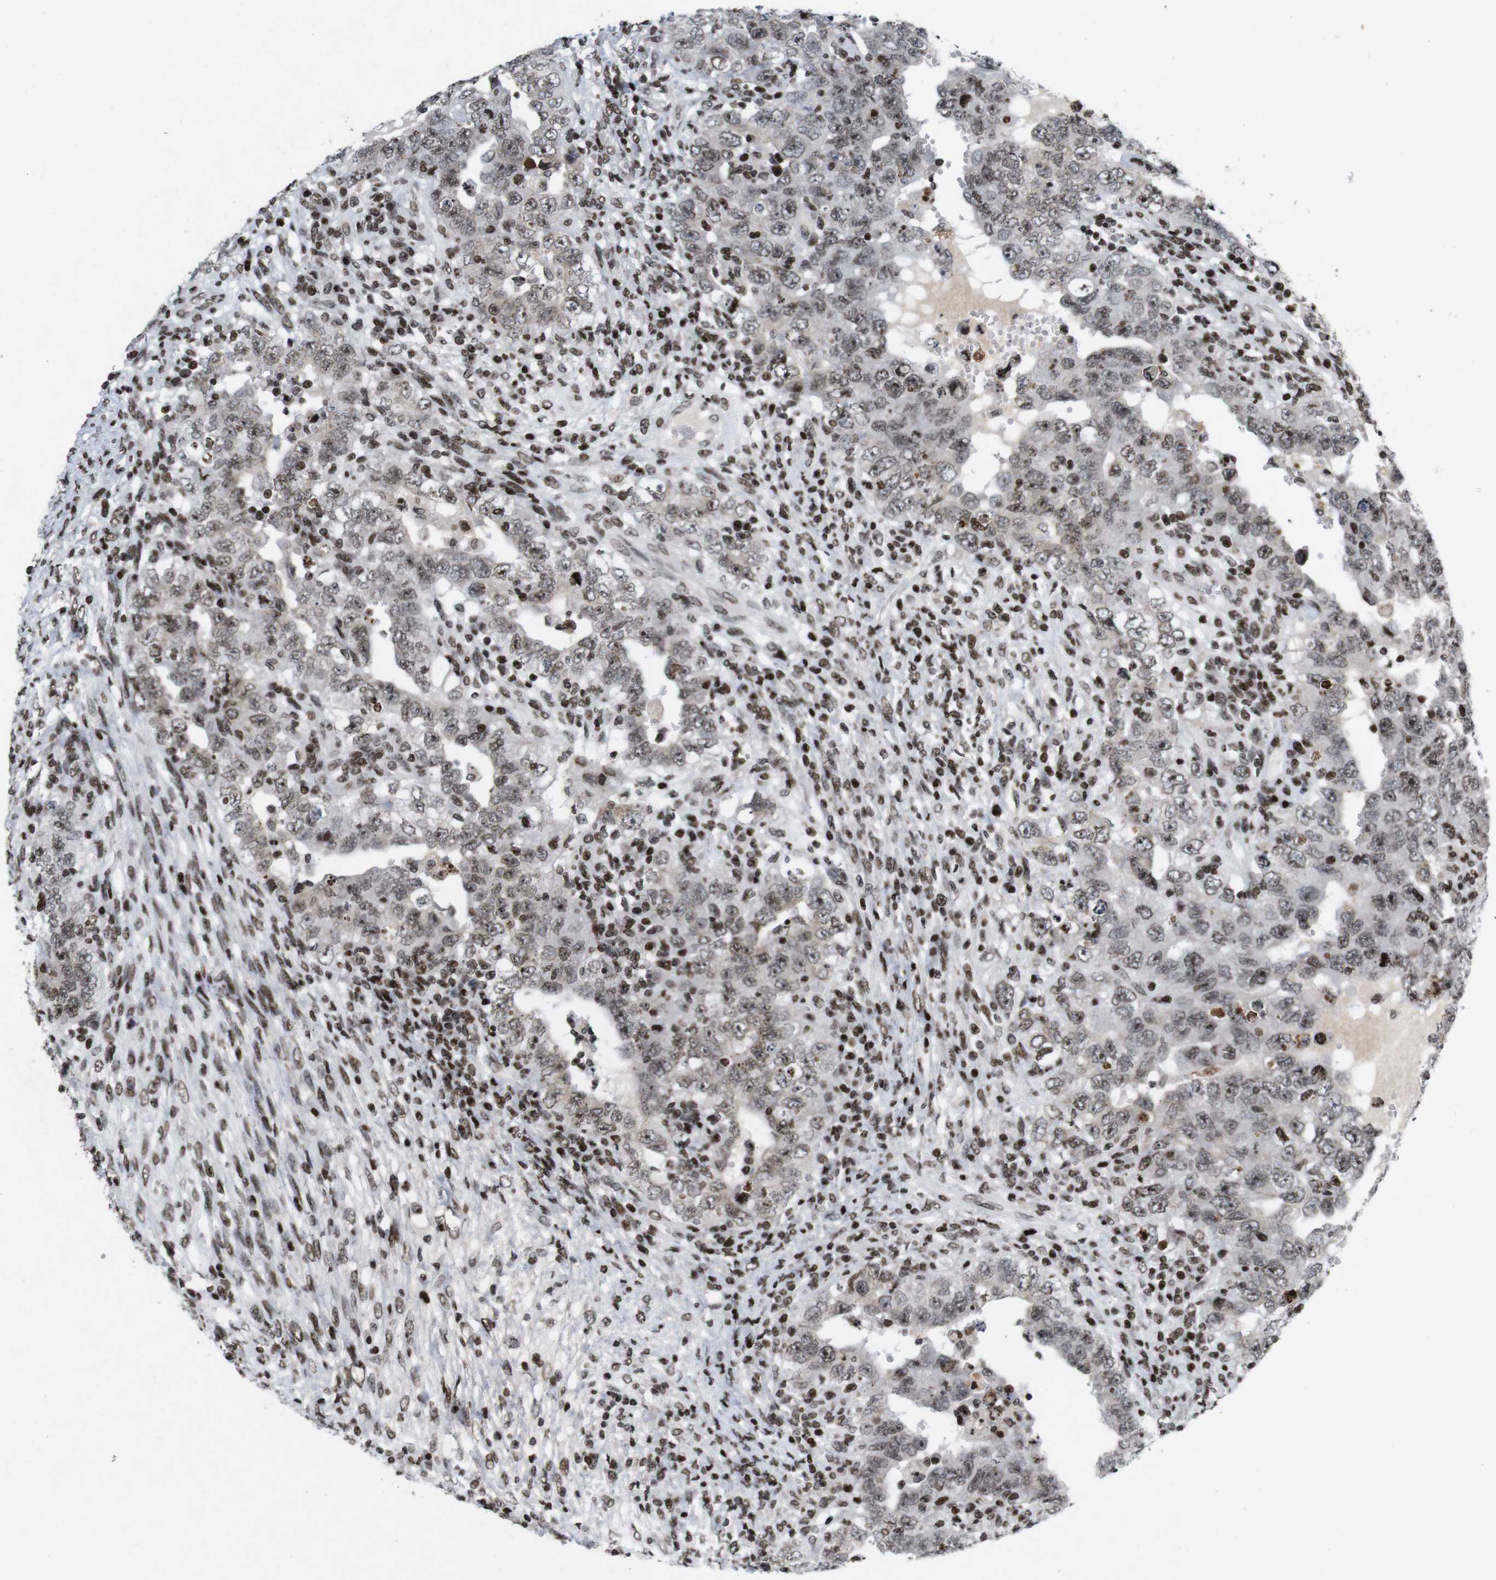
{"staining": {"intensity": "weak", "quantity": ">75%", "location": "nuclear"}, "tissue": "testis cancer", "cell_type": "Tumor cells", "image_type": "cancer", "snomed": [{"axis": "morphology", "description": "Carcinoma, Embryonal, NOS"}, {"axis": "topography", "description": "Testis"}], "caption": "Testis cancer (embryonal carcinoma) tissue shows weak nuclear expression in about >75% of tumor cells (brown staining indicates protein expression, while blue staining denotes nuclei).", "gene": "MAGEH1", "patient": {"sex": "male", "age": 26}}